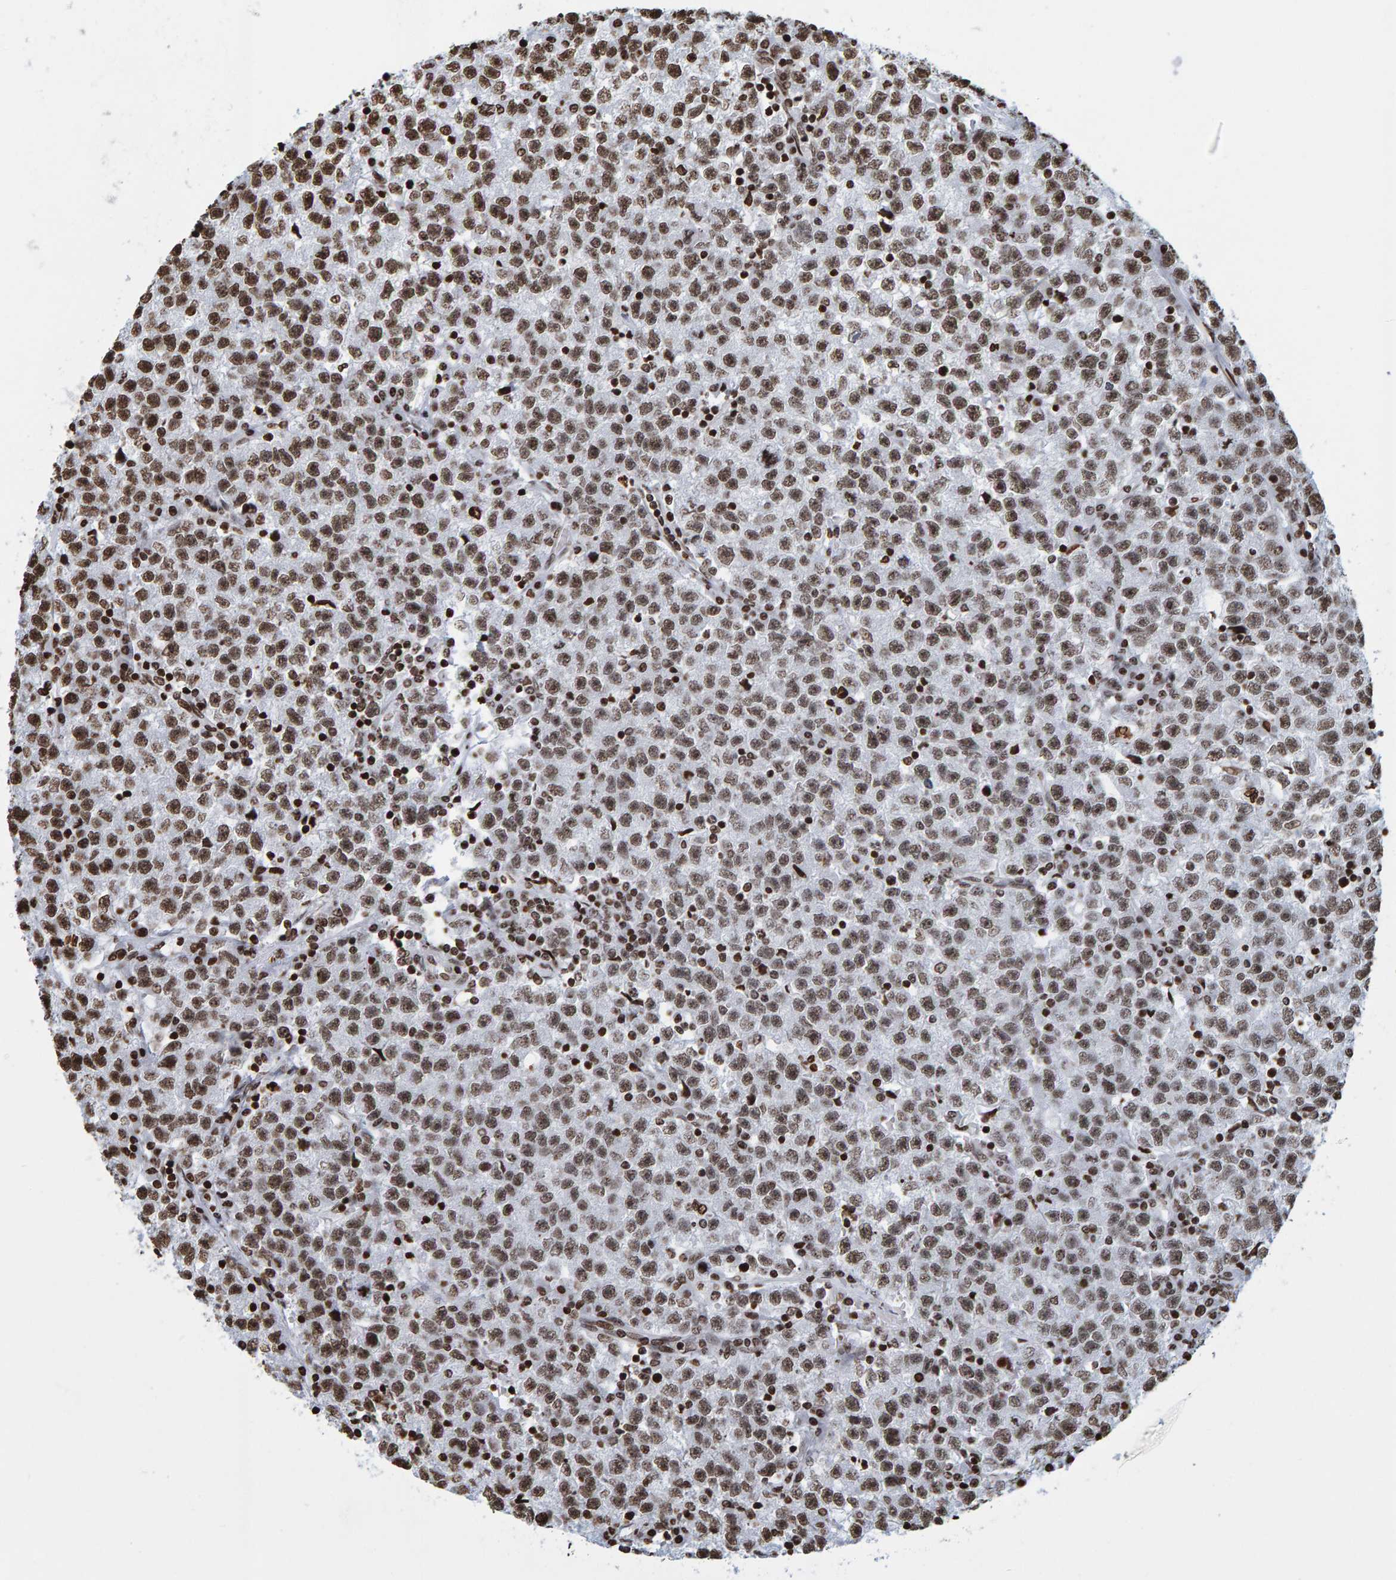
{"staining": {"intensity": "moderate", "quantity": ">75%", "location": "nuclear"}, "tissue": "testis cancer", "cell_type": "Tumor cells", "image_type": "cancer", "snomed": [{"axis": "morphology", "description": "Seminoma, NOS"}, {"axis": "topography", "description": "Testis"}], "caption": "Testis cancer was stained to show a protein in brown. There is medium levels of moderate nuclear expression in about >75% of tumor cells. (Stains: DAB in brown, nuclei in blue, Microscopy: brightfield microscopy at high magnification).", "gene": "BRF2", "patient": {"sex": "male", "age": 22}}